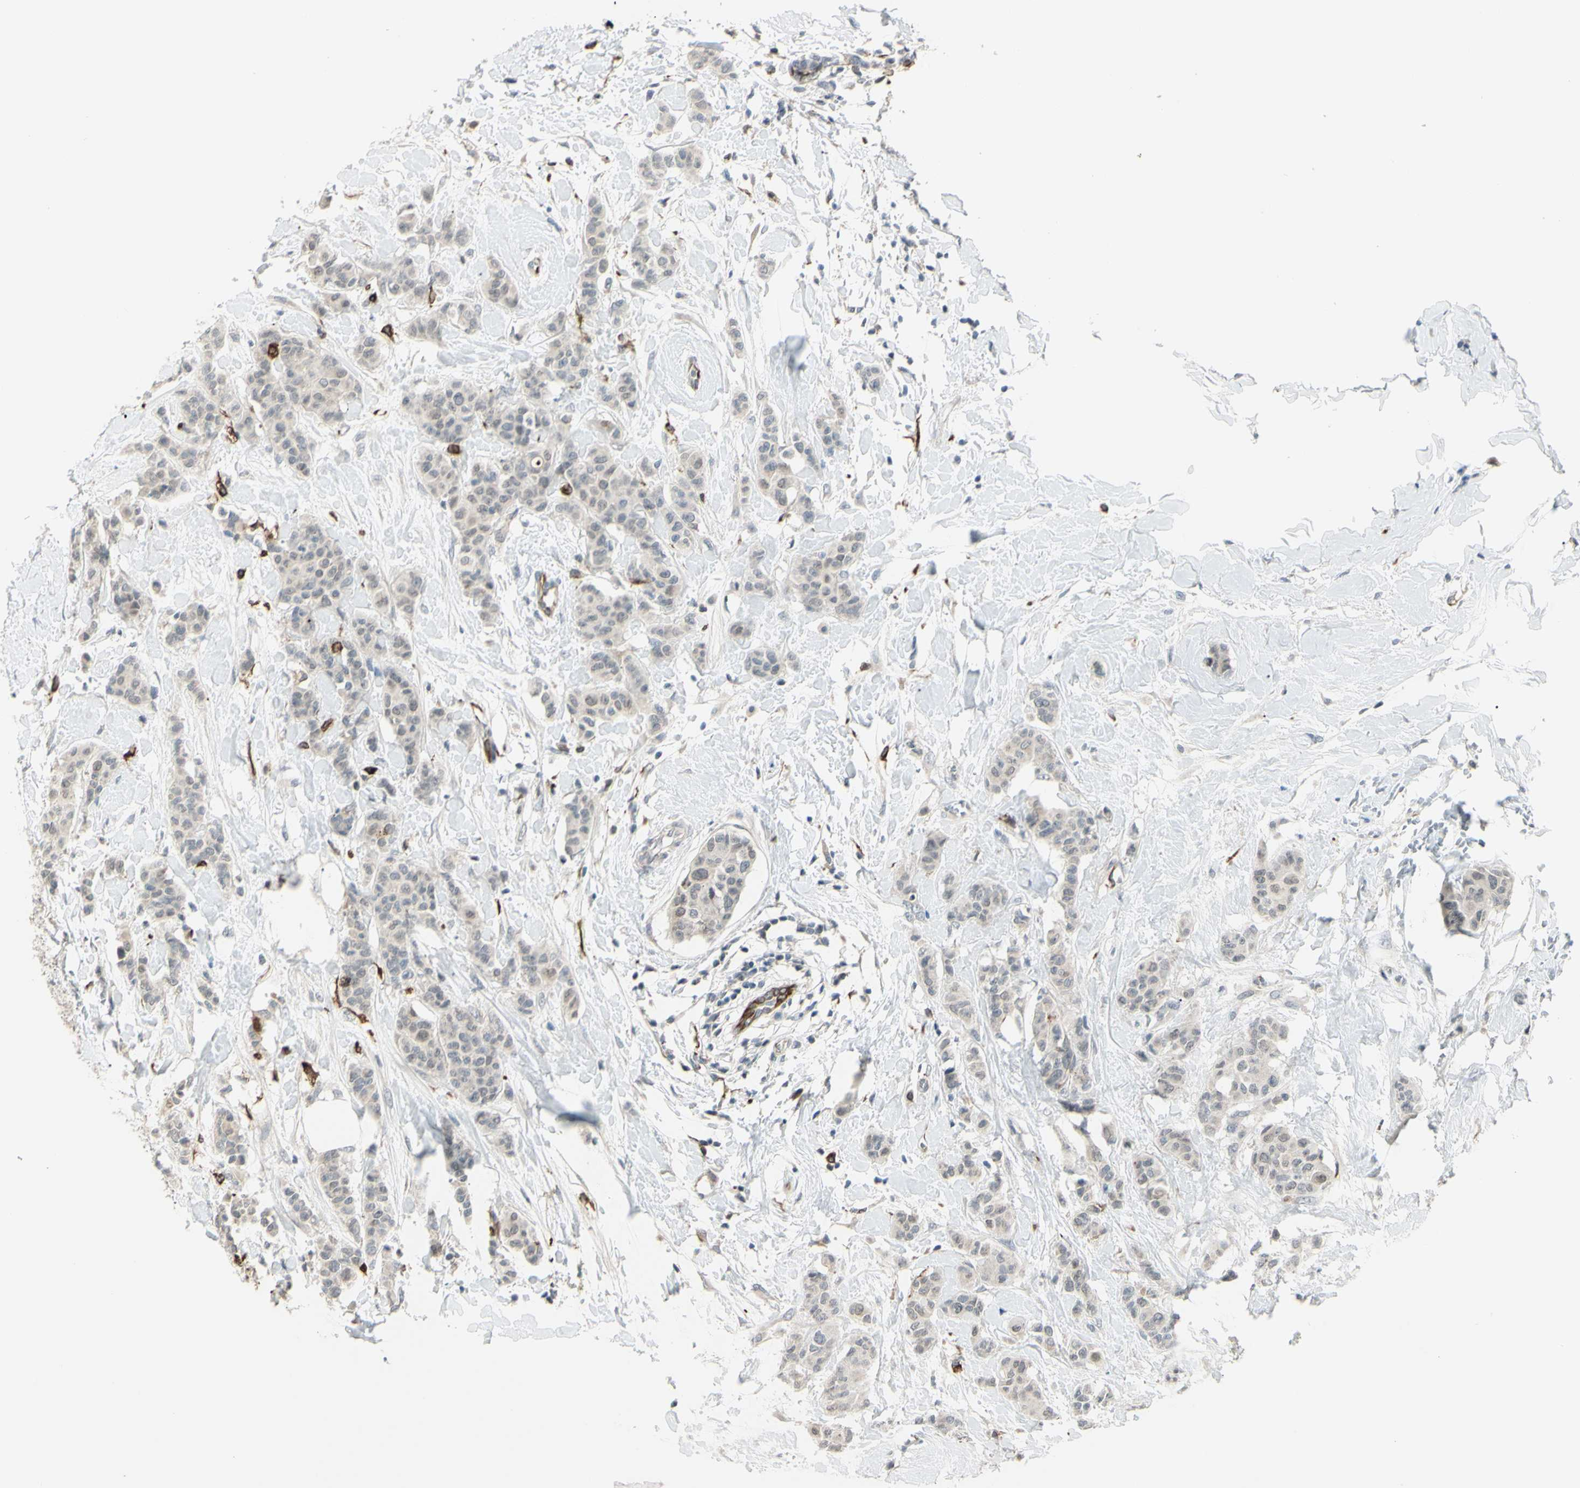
{"staining": {"intensity": "negative", "quantity": "none", "location": "none"}, "tissue": "breast cancer", "cell_type": "Tumor cells", "image_type": "cancer", "snomed": [{"axis": "morphology", "description": "Normal tissue, NOS"}, {"axis": "morphology", "description": "Duct carcinoma"}, {"axis": "topography", "description": "Breast"}], "caption": "Protein analysis of infiltrating ductal carcinoma (breast) shows no significant expression in tumor cells.", "gene": "FGFR2", "patient": {"sex": "female", "age": 40}}